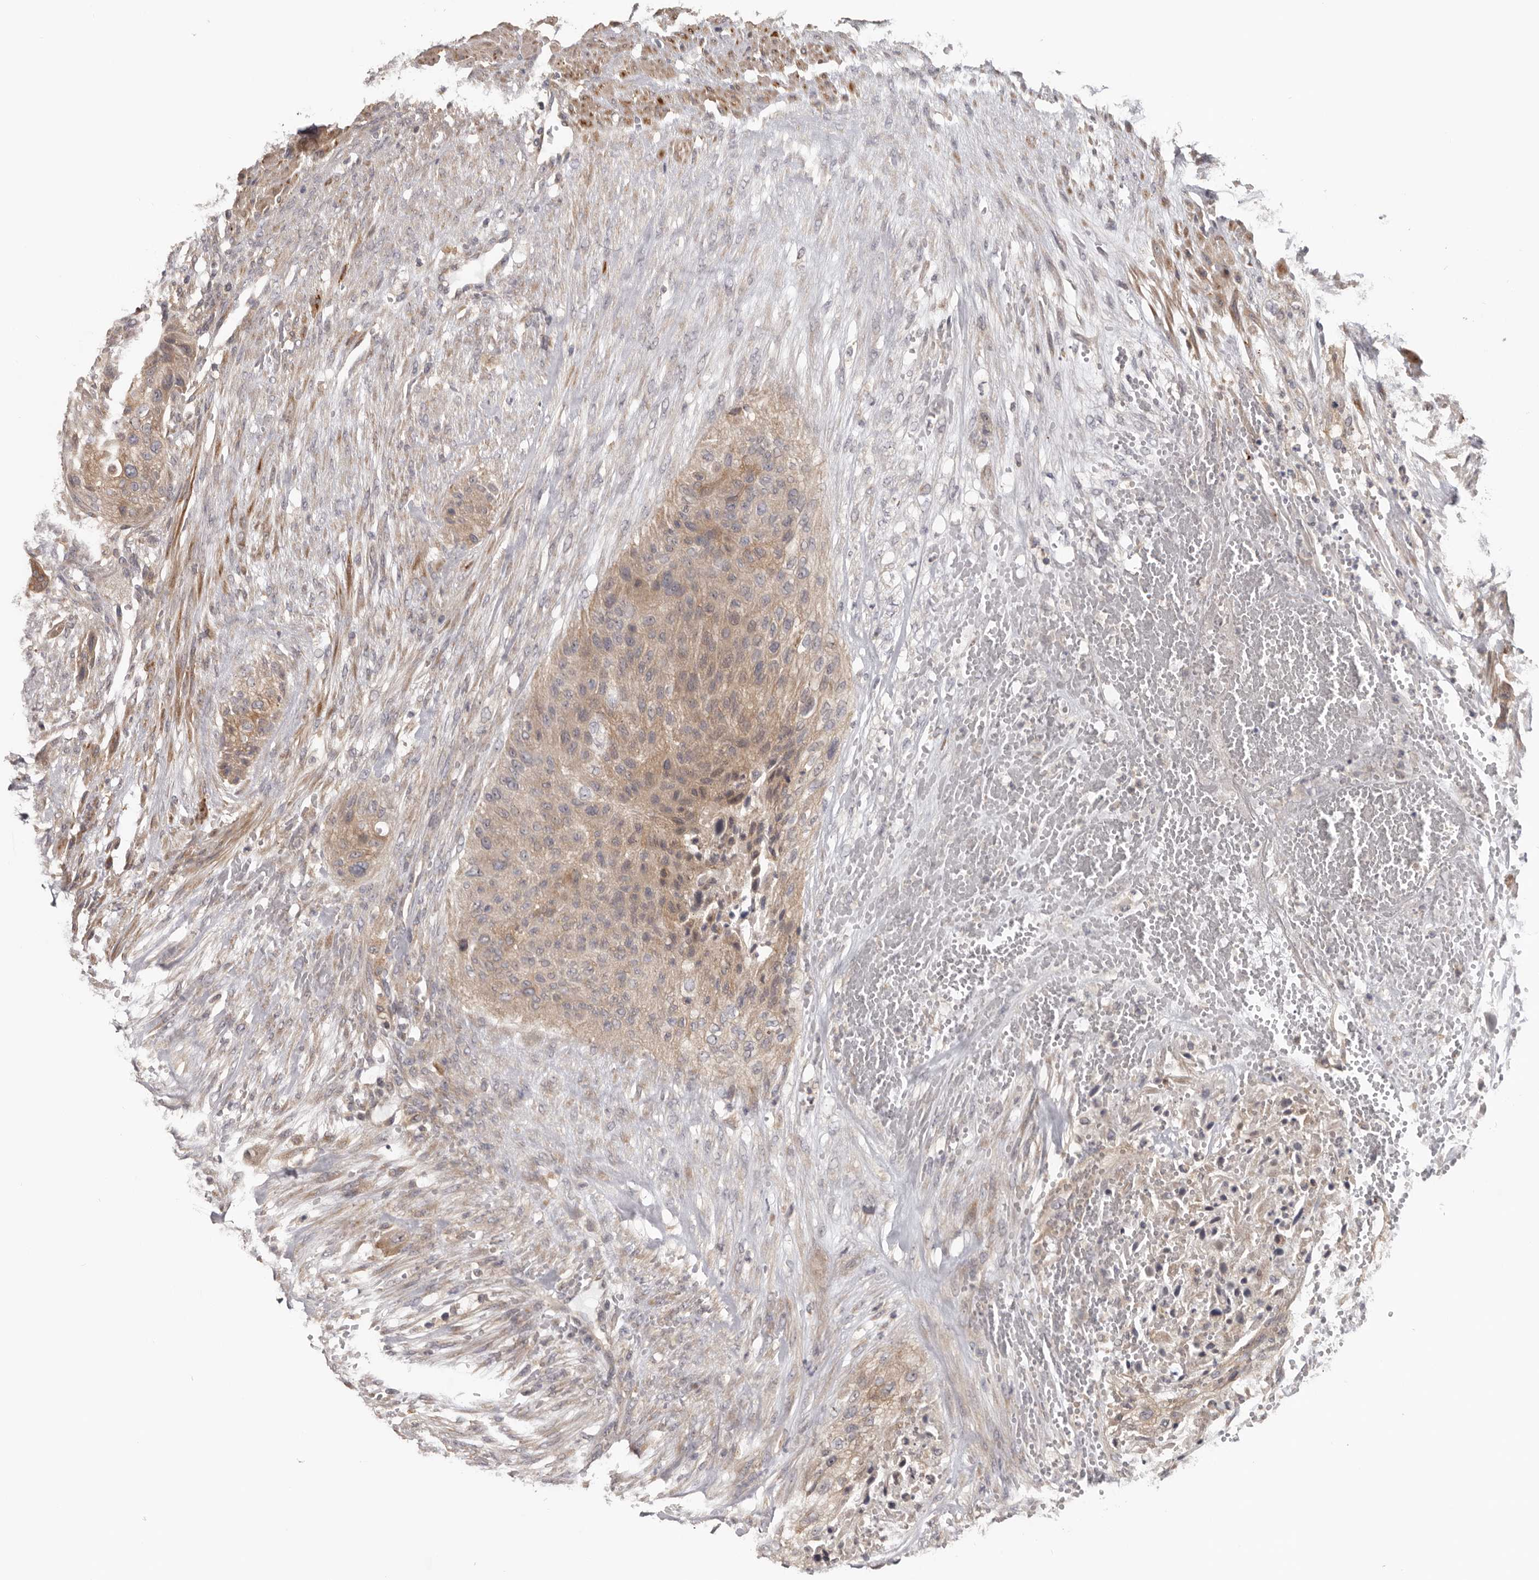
{"staining": {"intensity": "moderate", "quantity": ">75%", "location": "cytoplasmic/membranous"}, "tissue": "urothelial cancer", "cell_type": "Tumor cells", "image_type": "cancer", "snomed": [{"axis": "morphology", "description": "Urothelial carcinoma, High grade"}, {"axis": "topography", "description": "Urinary bladder"}], "caption": "Brown immunohistochemical staining in urothelial cancer displays moderate cytoplasmic/membranous positivity in approximately >75% of tumor cells.", "gene": "HINT3", "patient": {"sex": "male", "age": 35}}